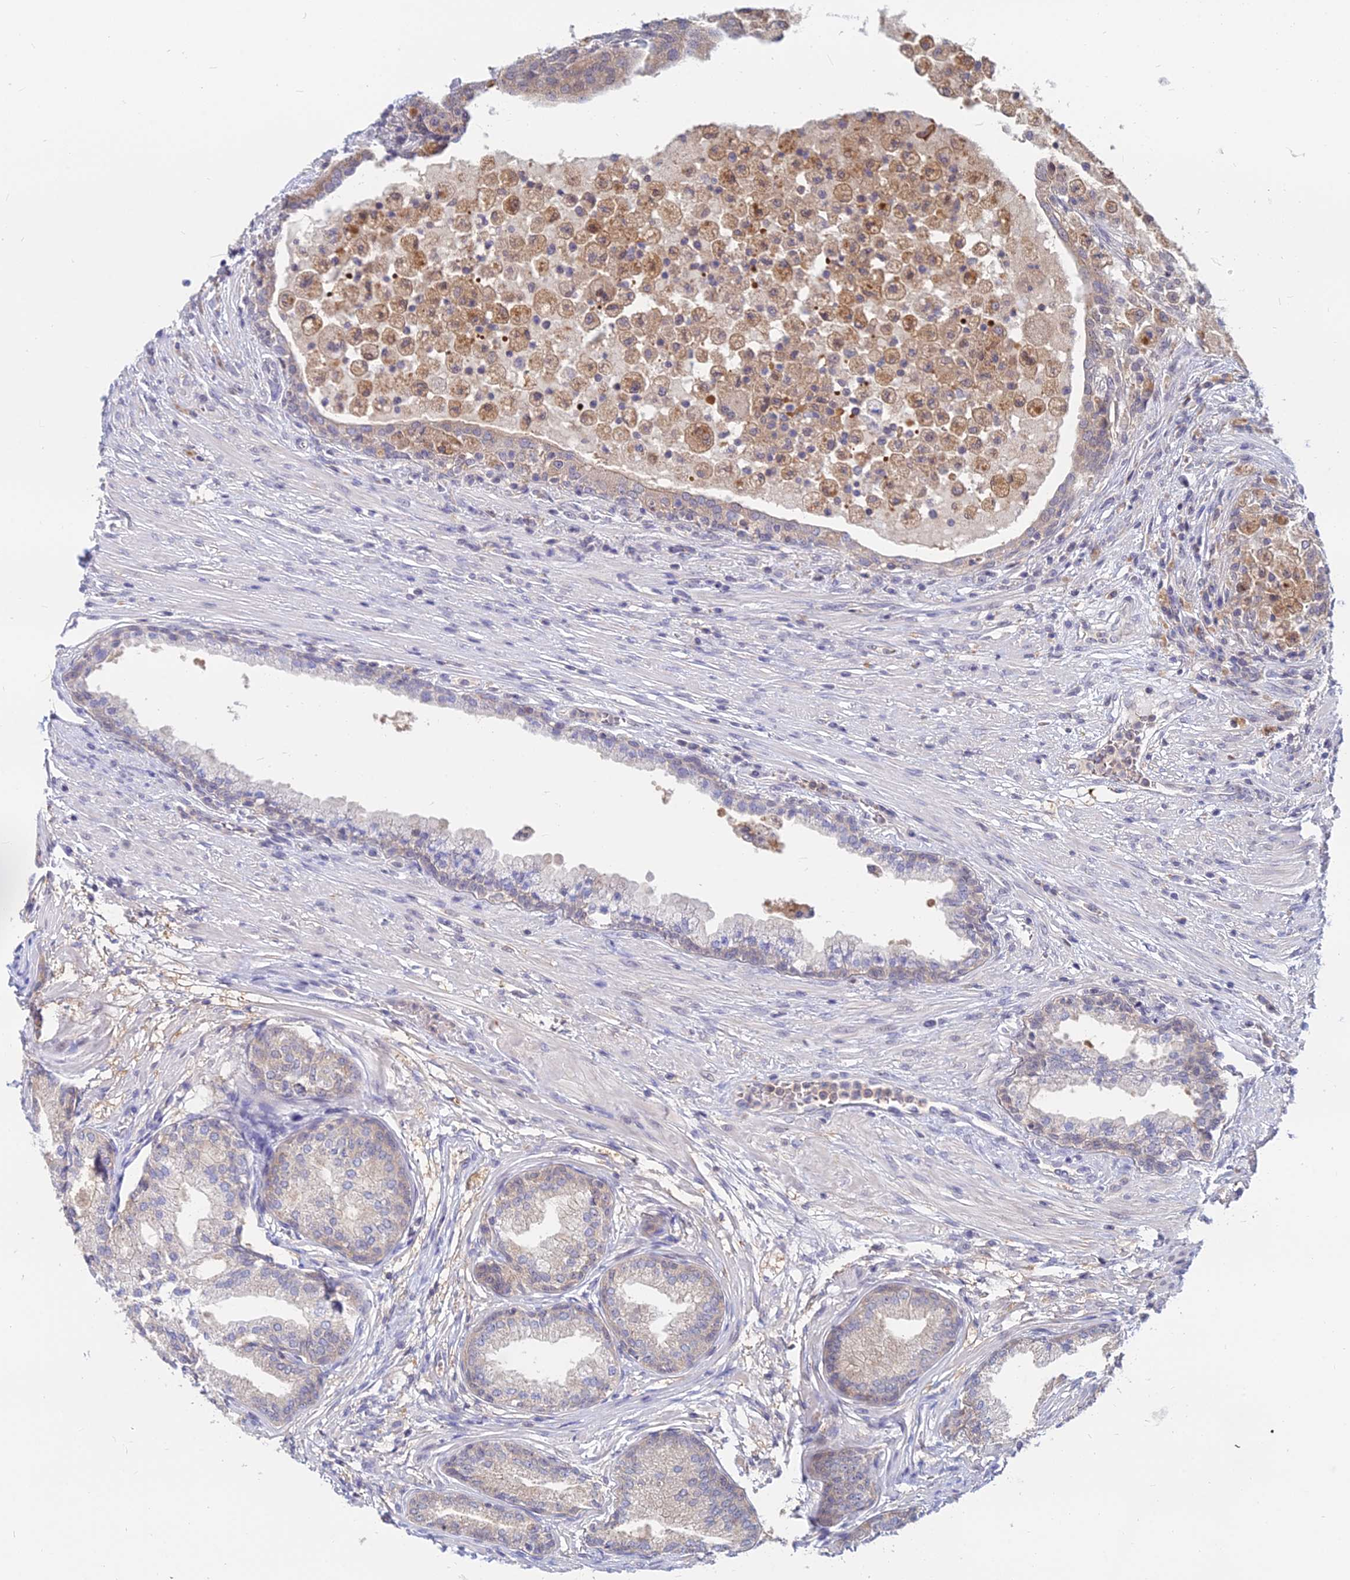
{"staining": {"intensity": "weak", "quantity": "<25%", "location": "cytoplasmic/membranous"}, "tissue": "prostate cancer", "cell_type": "Tumor cells", "image_type": "cancer", "snomed": [{"axis": "morphology", "description": "Adenocarcinoma, High grade"}, {"axis": "topography", "description": "Prostate"}], "caption": "Immunohistochemical staining of high-grade adenocarcinoma (prostate) shows no significant staining in tumor cells. Nuclei are stained in blue.", "gene": "B3GALT4", "patient": {"sex": "male", "age": 67}}